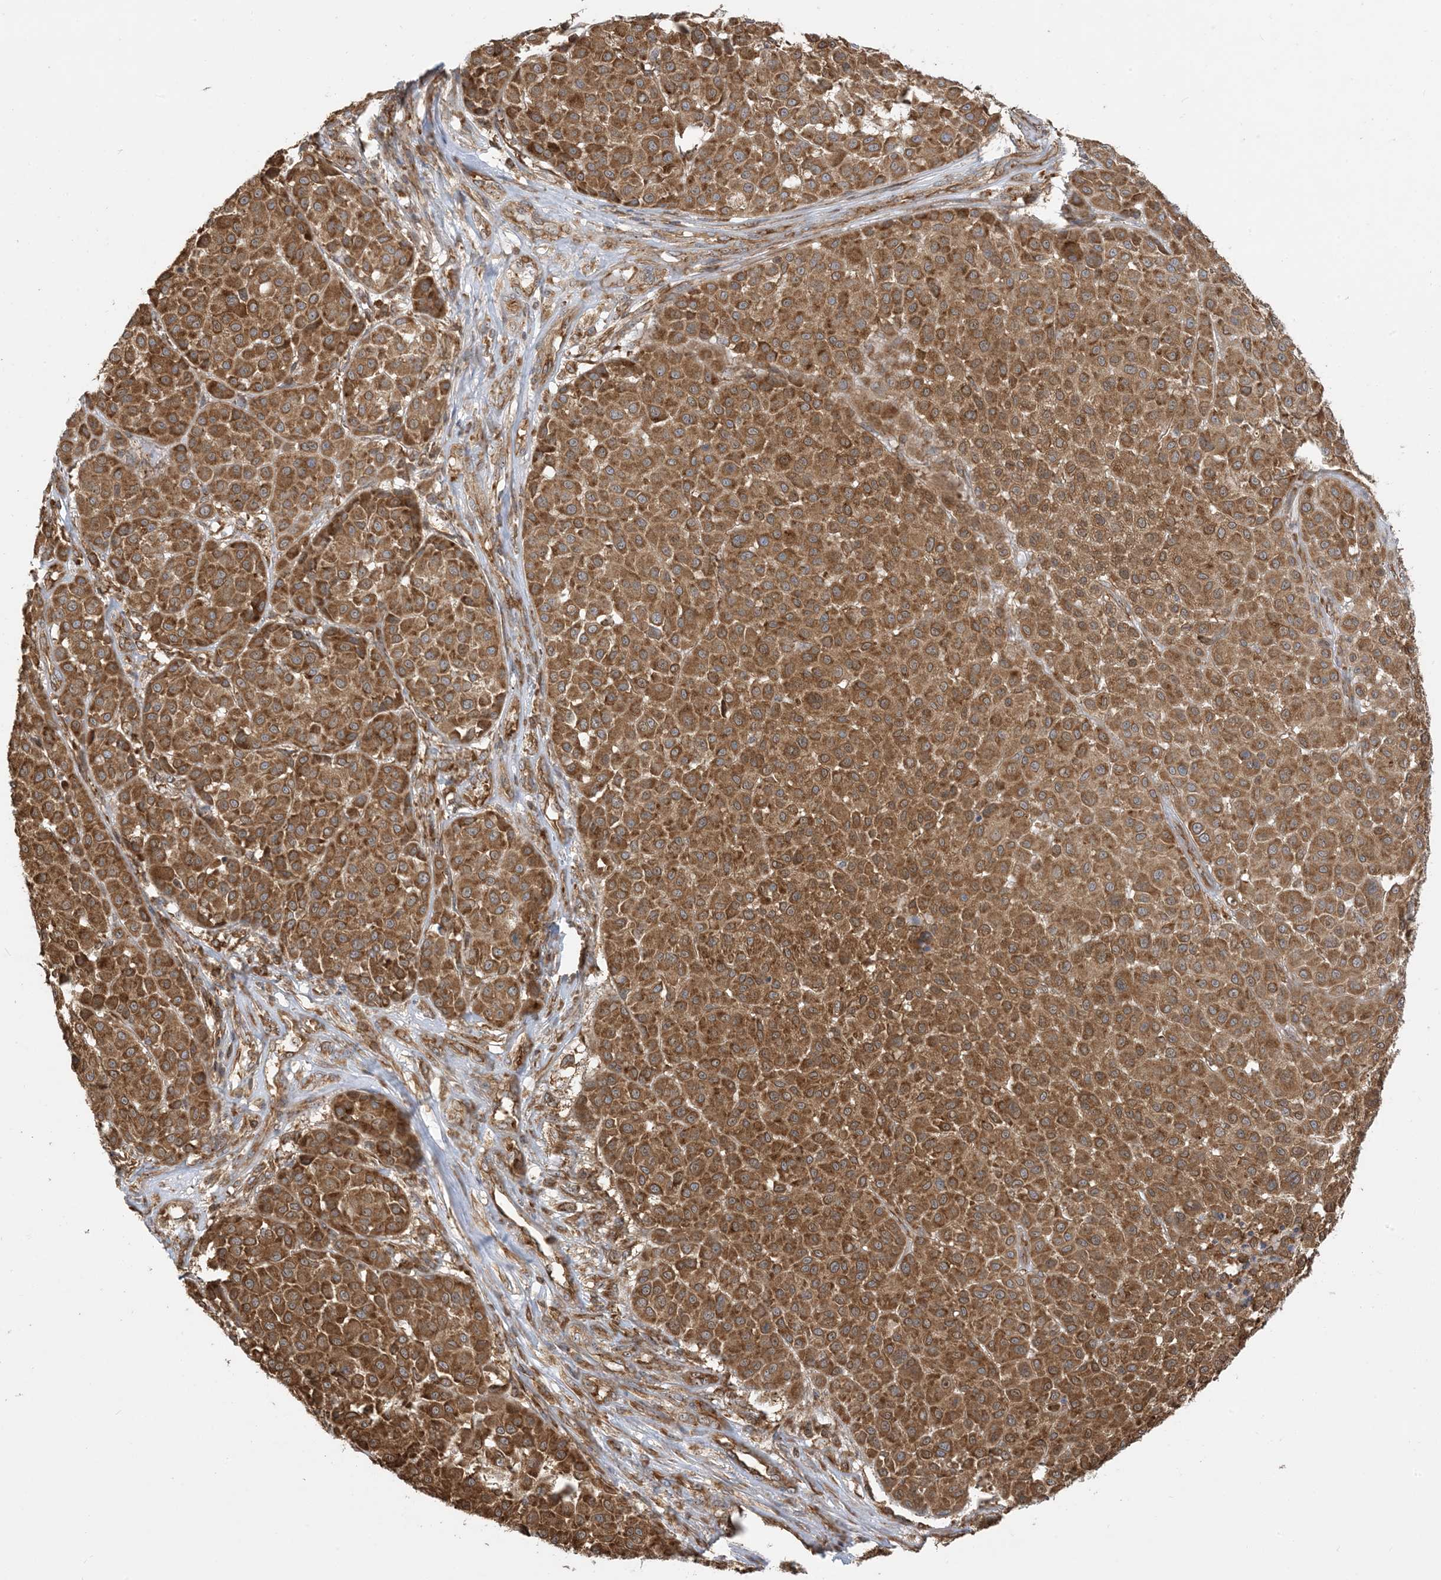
{"staining": {"intensity": "moderate", "quantity": ">75%", "location": "cytoplasmic/membranous"}, "tissue": "melanoma", "cell_type": "Tumor cells", "image_type": "cancer", "snomed": [{"axis": "morphology", "description": "Malignant melanoma, Metastatic site"}, {"axis": "topography", "description": "Soft tissue"}], "caption": "There is medium levels of moderate cytoplasmic/membranous expression in tumor cells of melanoma, as demonstrated by immunohistochemical staining (brown color).", "gene": "SRP72", "patient": {"sex": "male", "age": 41}}